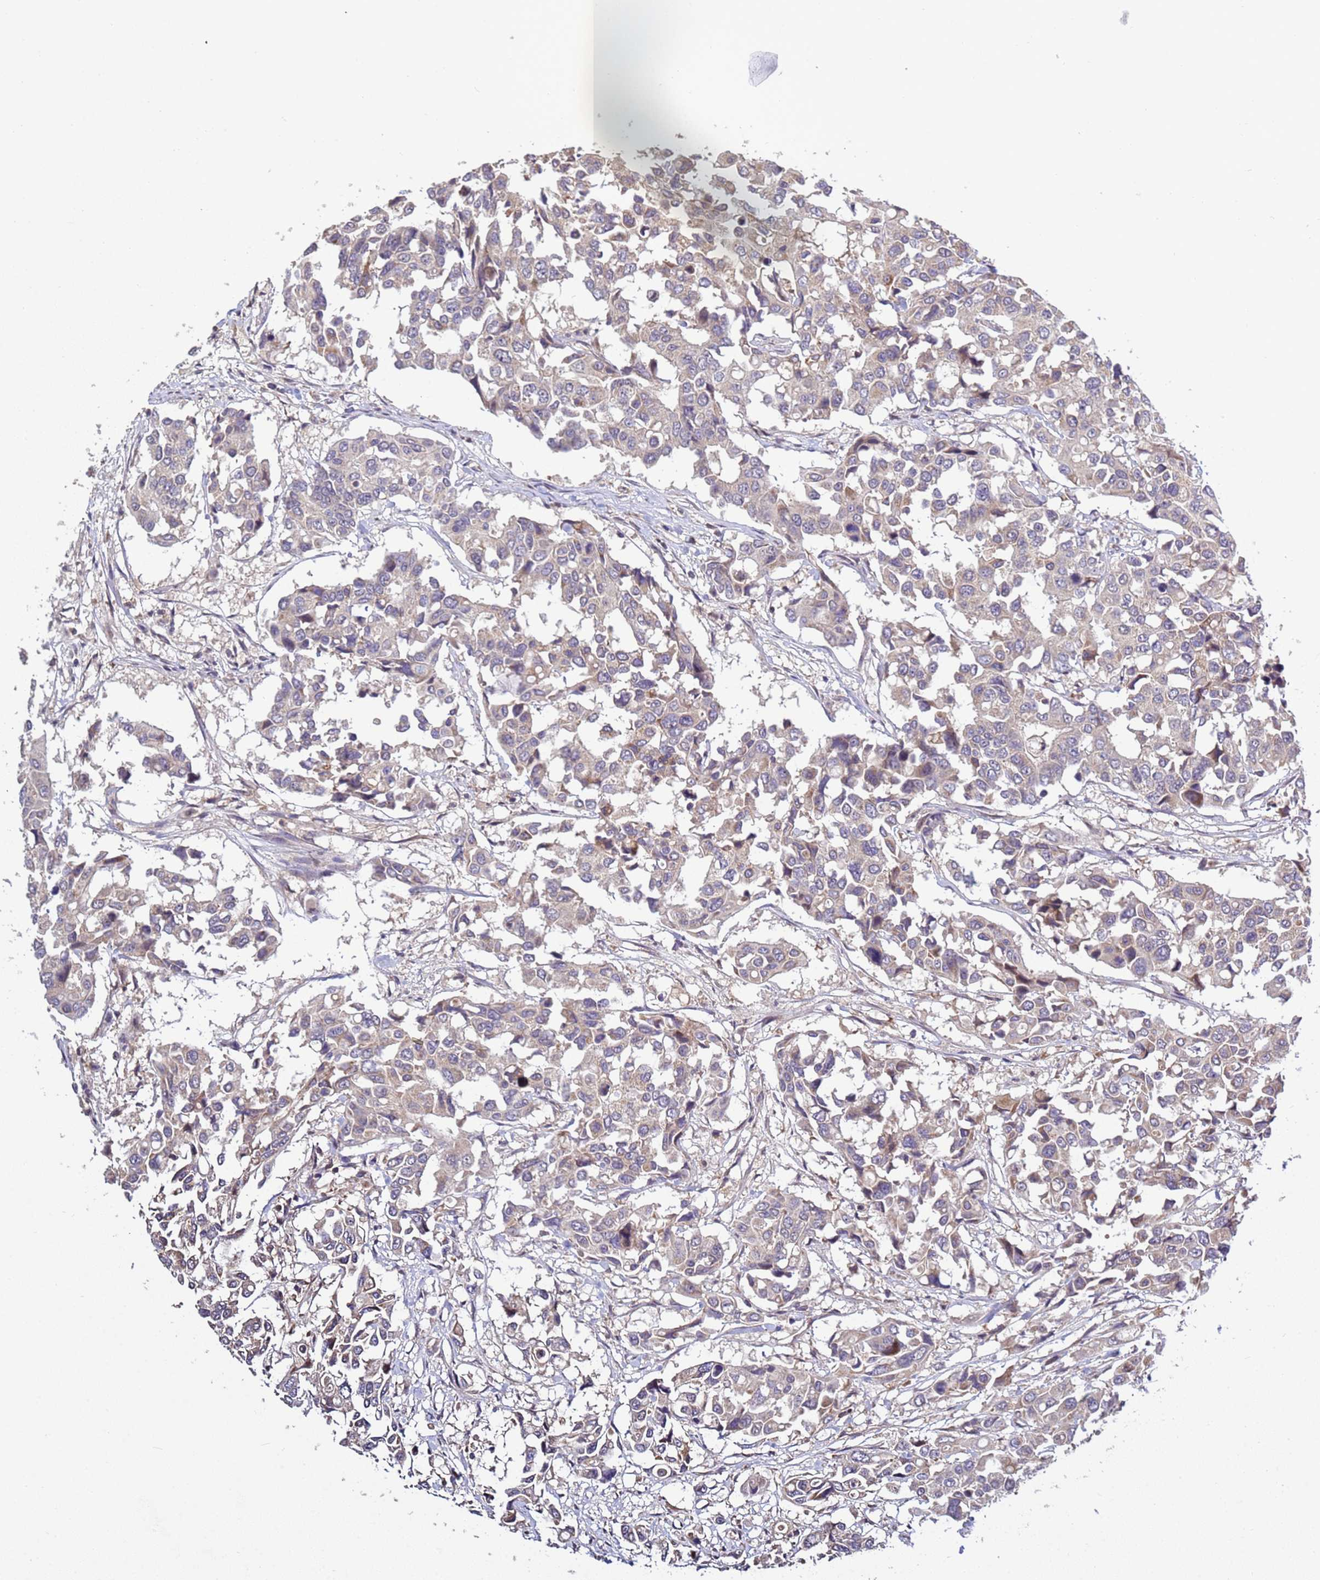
{"staining": {"intensity": "weak", "quantity": "25%-75%", "location": "cytoplasmic/membranous"}, "tissue": "colorectal cancer", "cell_type": "Tumor cells", "image_type": "cancer", "snomed": [{"axis": "morphology", "description": "Adenocarcinoma, NOS"}, {"axis": "topography", "description": "Colon"}], "caption": "Tumor cells show low levels of weak cytoplasmic/membranous staining in about 25%-75% of cells in human colorectal cancer (adenocarcinoma). The staining is performed using DAB (3,3'-diaminobenzidine) brown chromogen to label protein expression. The nuclei are counter-stained blue using hematoxylin.", "gene": "P2RX7", "patient": {"sex": "male", "age": 77}}